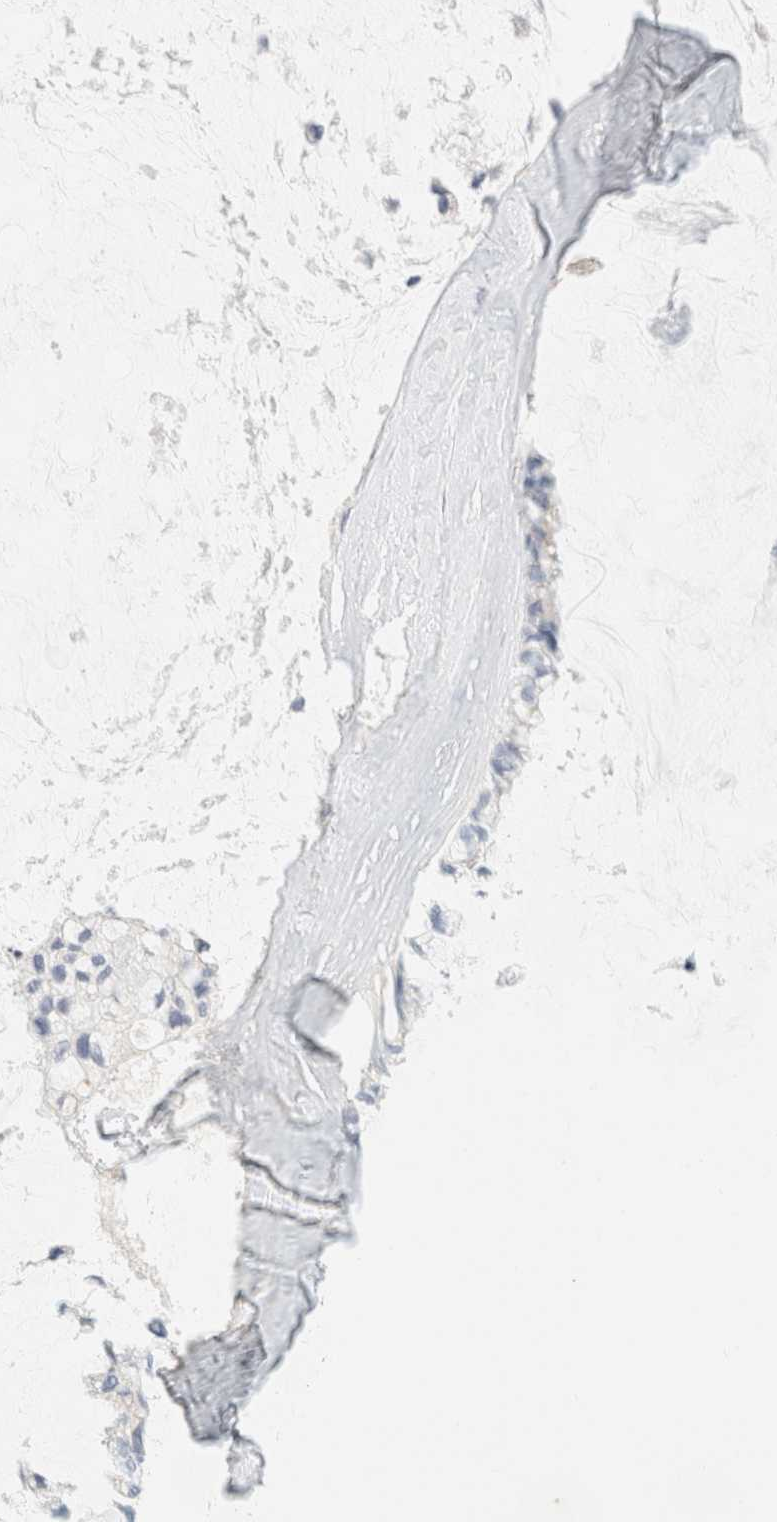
{"staining": {"intensity": "negative", "quantity": "none", "location": "none"}, "tissue": "ovarian cancer", "cell_type": "Tumor cells", "image_type": "cancer", "snomed": [{"axis": "morphology", "description": "Cystadenocarcinoma, mucinous, NOS"}, {"axis": "topography", "description": "Ovary"}], "caption": "There is no significant positivity in tumor cells of ovarian cancer (mucinous cystadenocarcinoma). Nuclei are stained in blue.", "gene": "MRM3", "patient": {"sex": "female", "age": 39}}